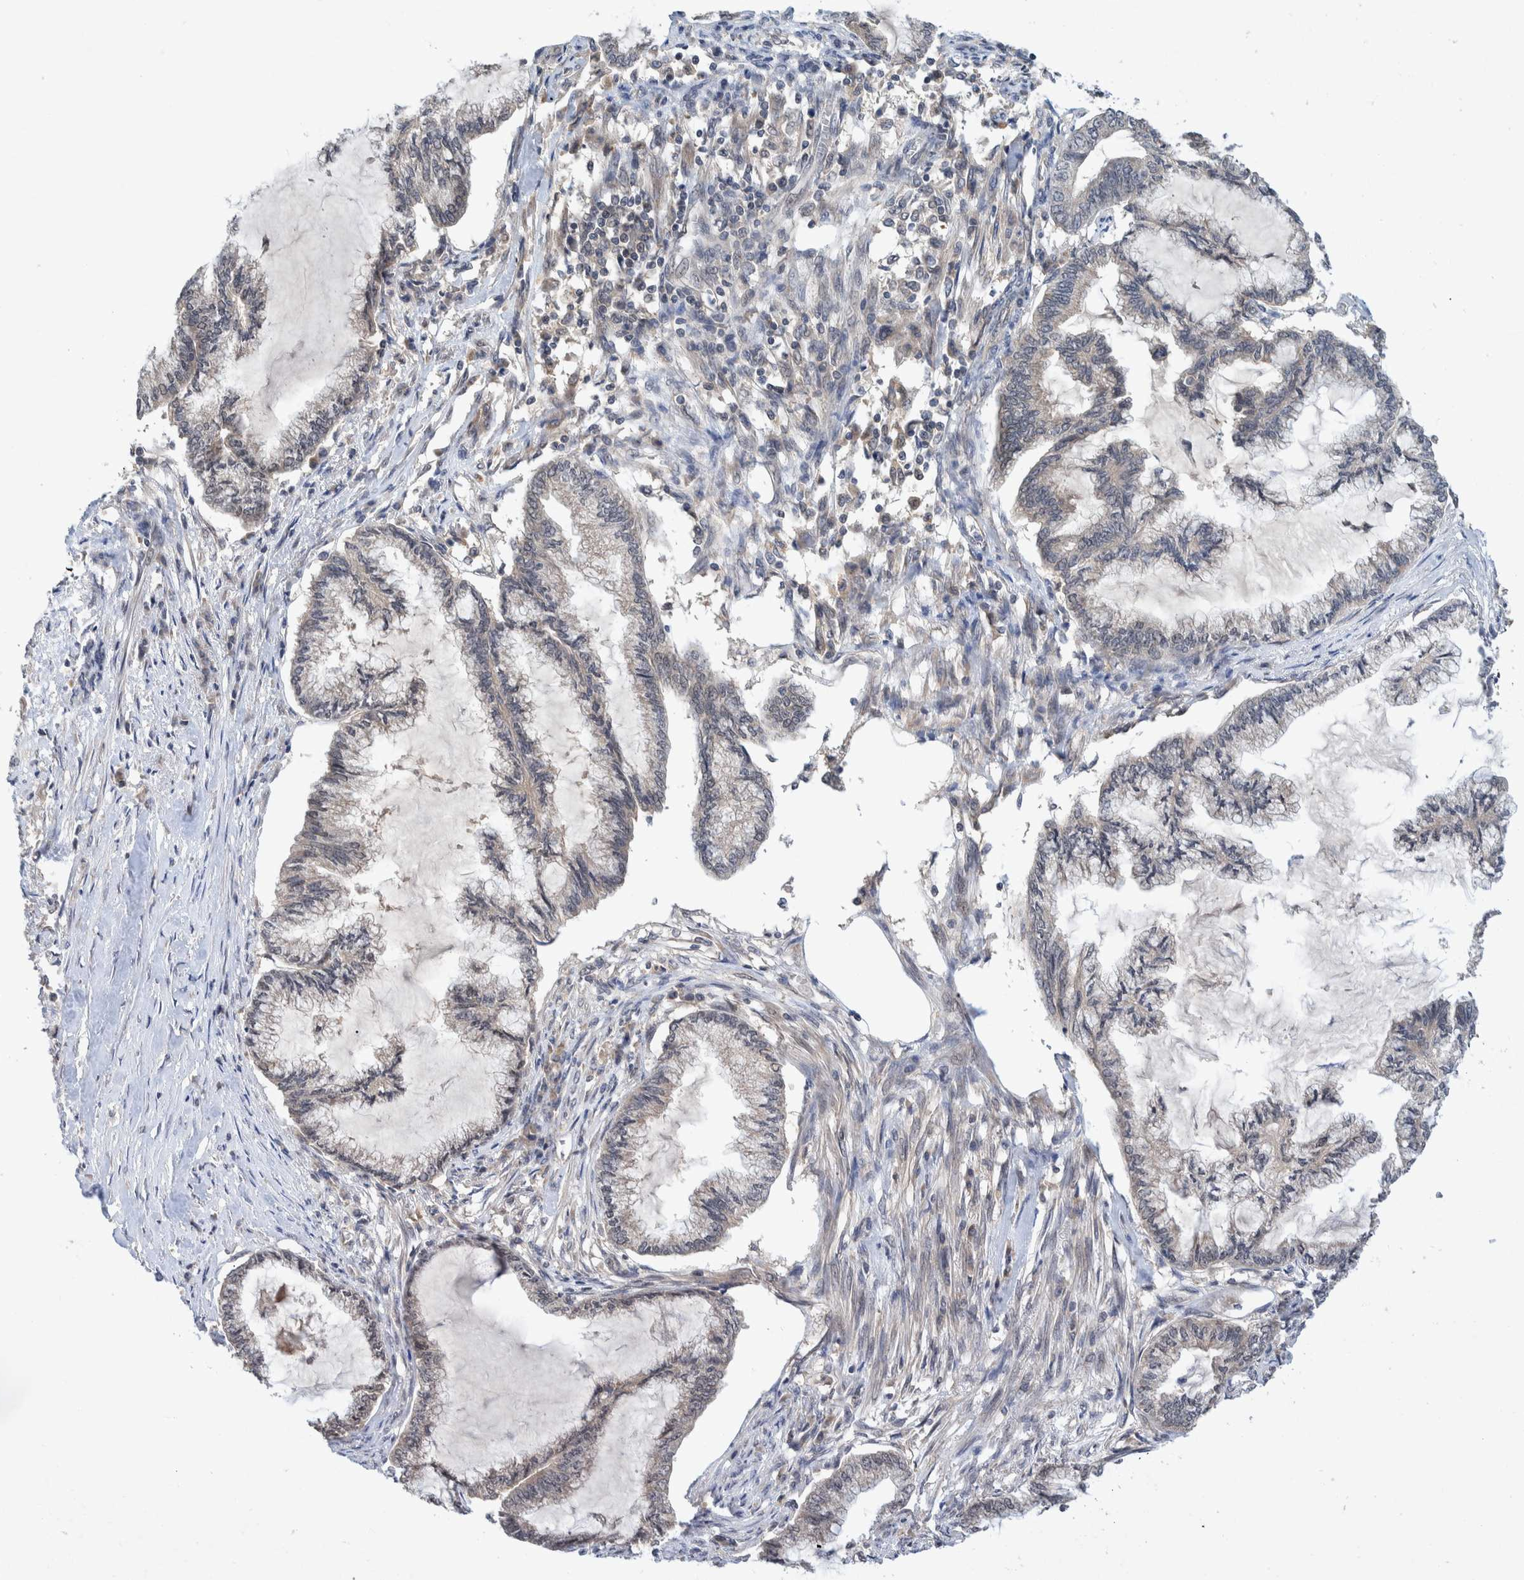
{"staining": {"intensity": "negative", "quantity": "none", "location": "none"}, "tissue": "endometrial cancer", "cell_type": "Tumor cells", "image_type": "cancer", "snomed": [{"axis": "morphology", "description": "Adenocarcinoma, NOS"}, {"axis": "topography", "description": "Endometrium"}], "caption": "Immunohistochemical staining of human endometrial cancer (adenocarcinoma) demonstrates no significant staining in tumor cells.", "gene": "PLPBP", "patient": {"sex": "female", "age": 86}}